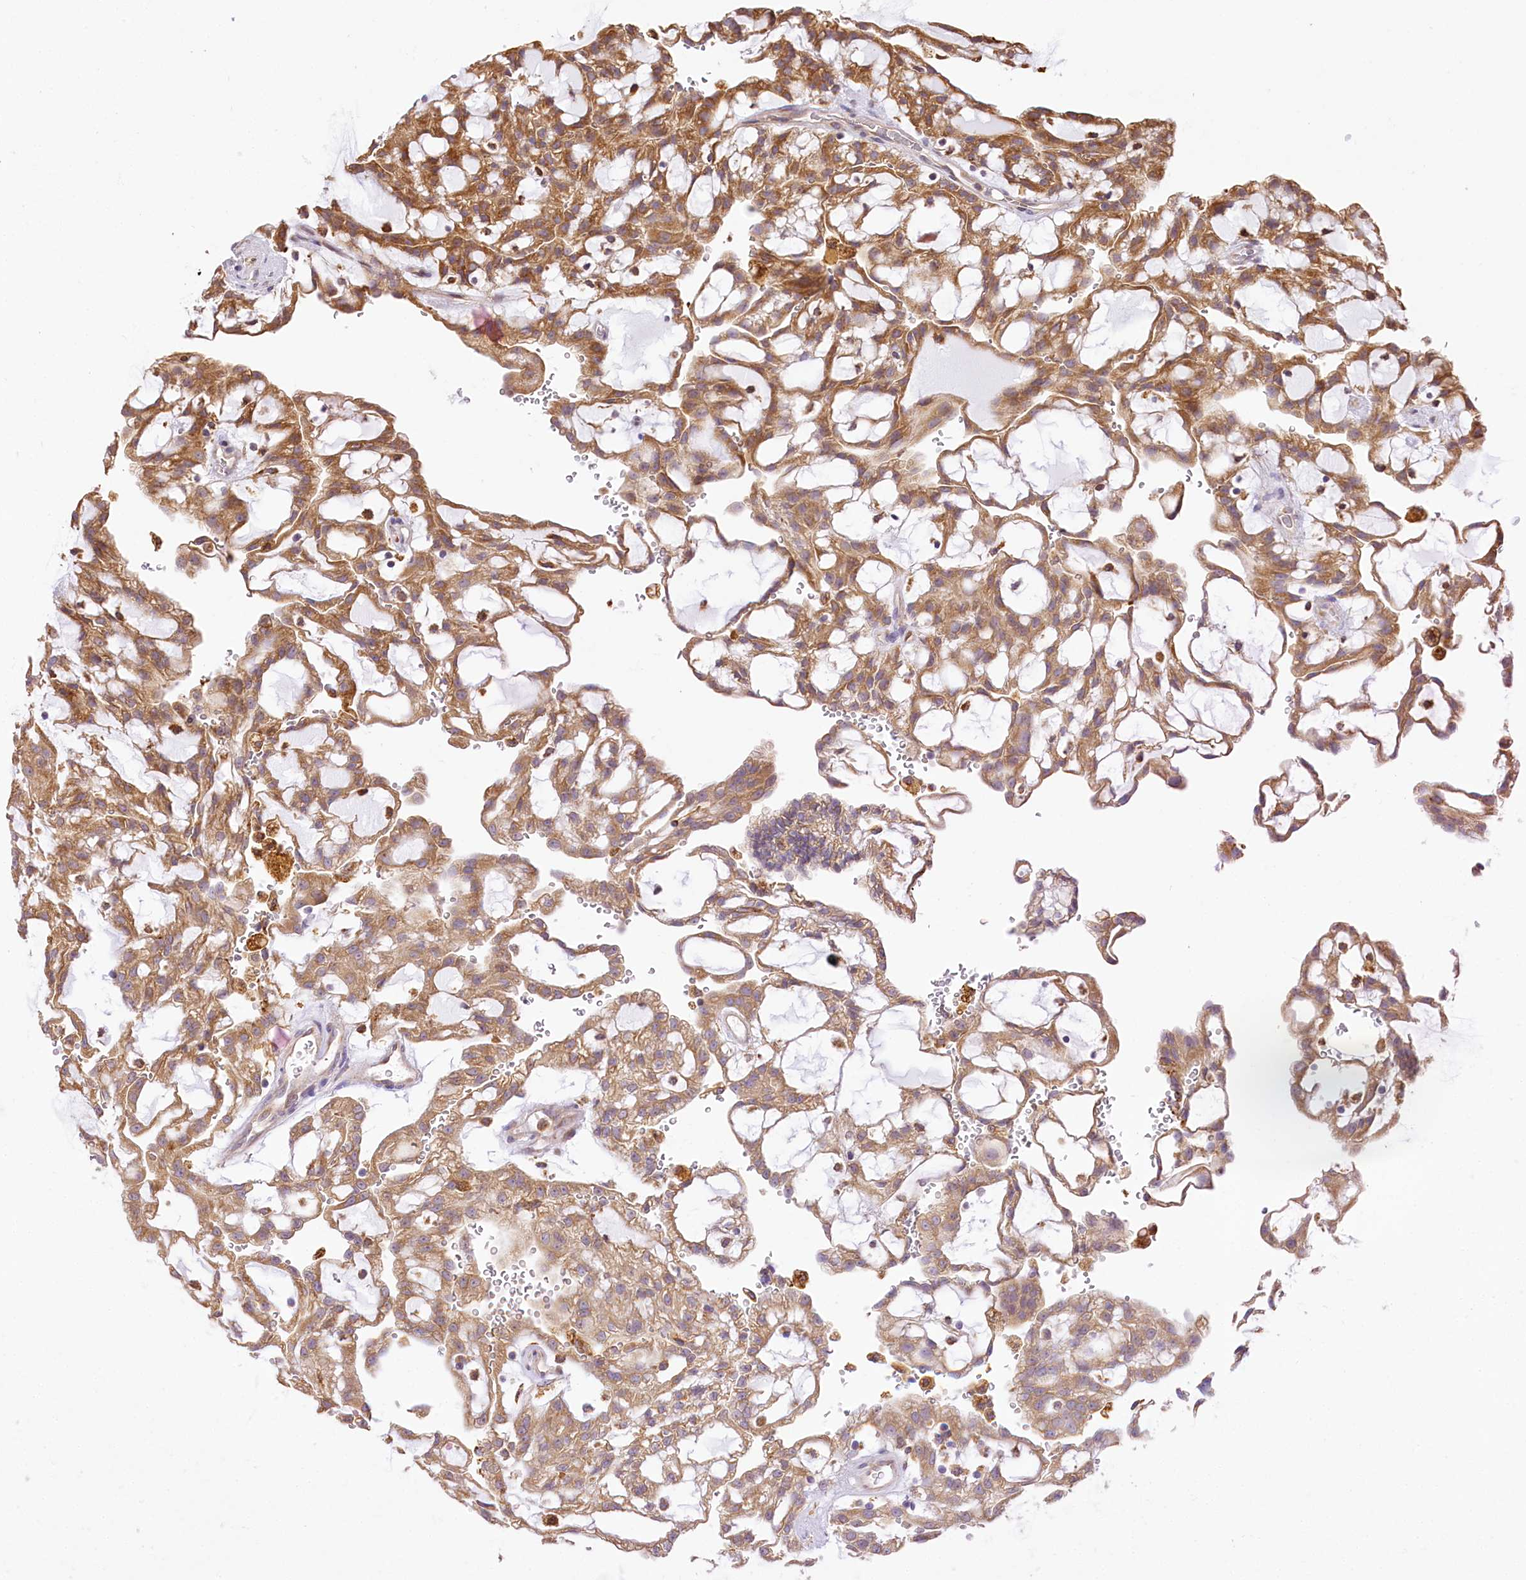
{"staining": {"intensity": "moderate", "quantity": ">75%", "location": "cytoplasmic/membranous"}, "tissue": "renal cancer", "cell_type": "Tumor cells", "image_type": "cancer", "snomed": [{"axis": "morphology", "description": "Adenocarcinoma, NOS"}, {"axis": "topography", "description": "Kidney"}], "caption": "Brown immunohistochemical staining in renal cancer (adenocarcinoma) displays moderate cytoplasmic/membranous positivity in about >75% of tumor cells.", "gene": "PPIP5K2", "patient": {"sex": "male", "age": 63}}